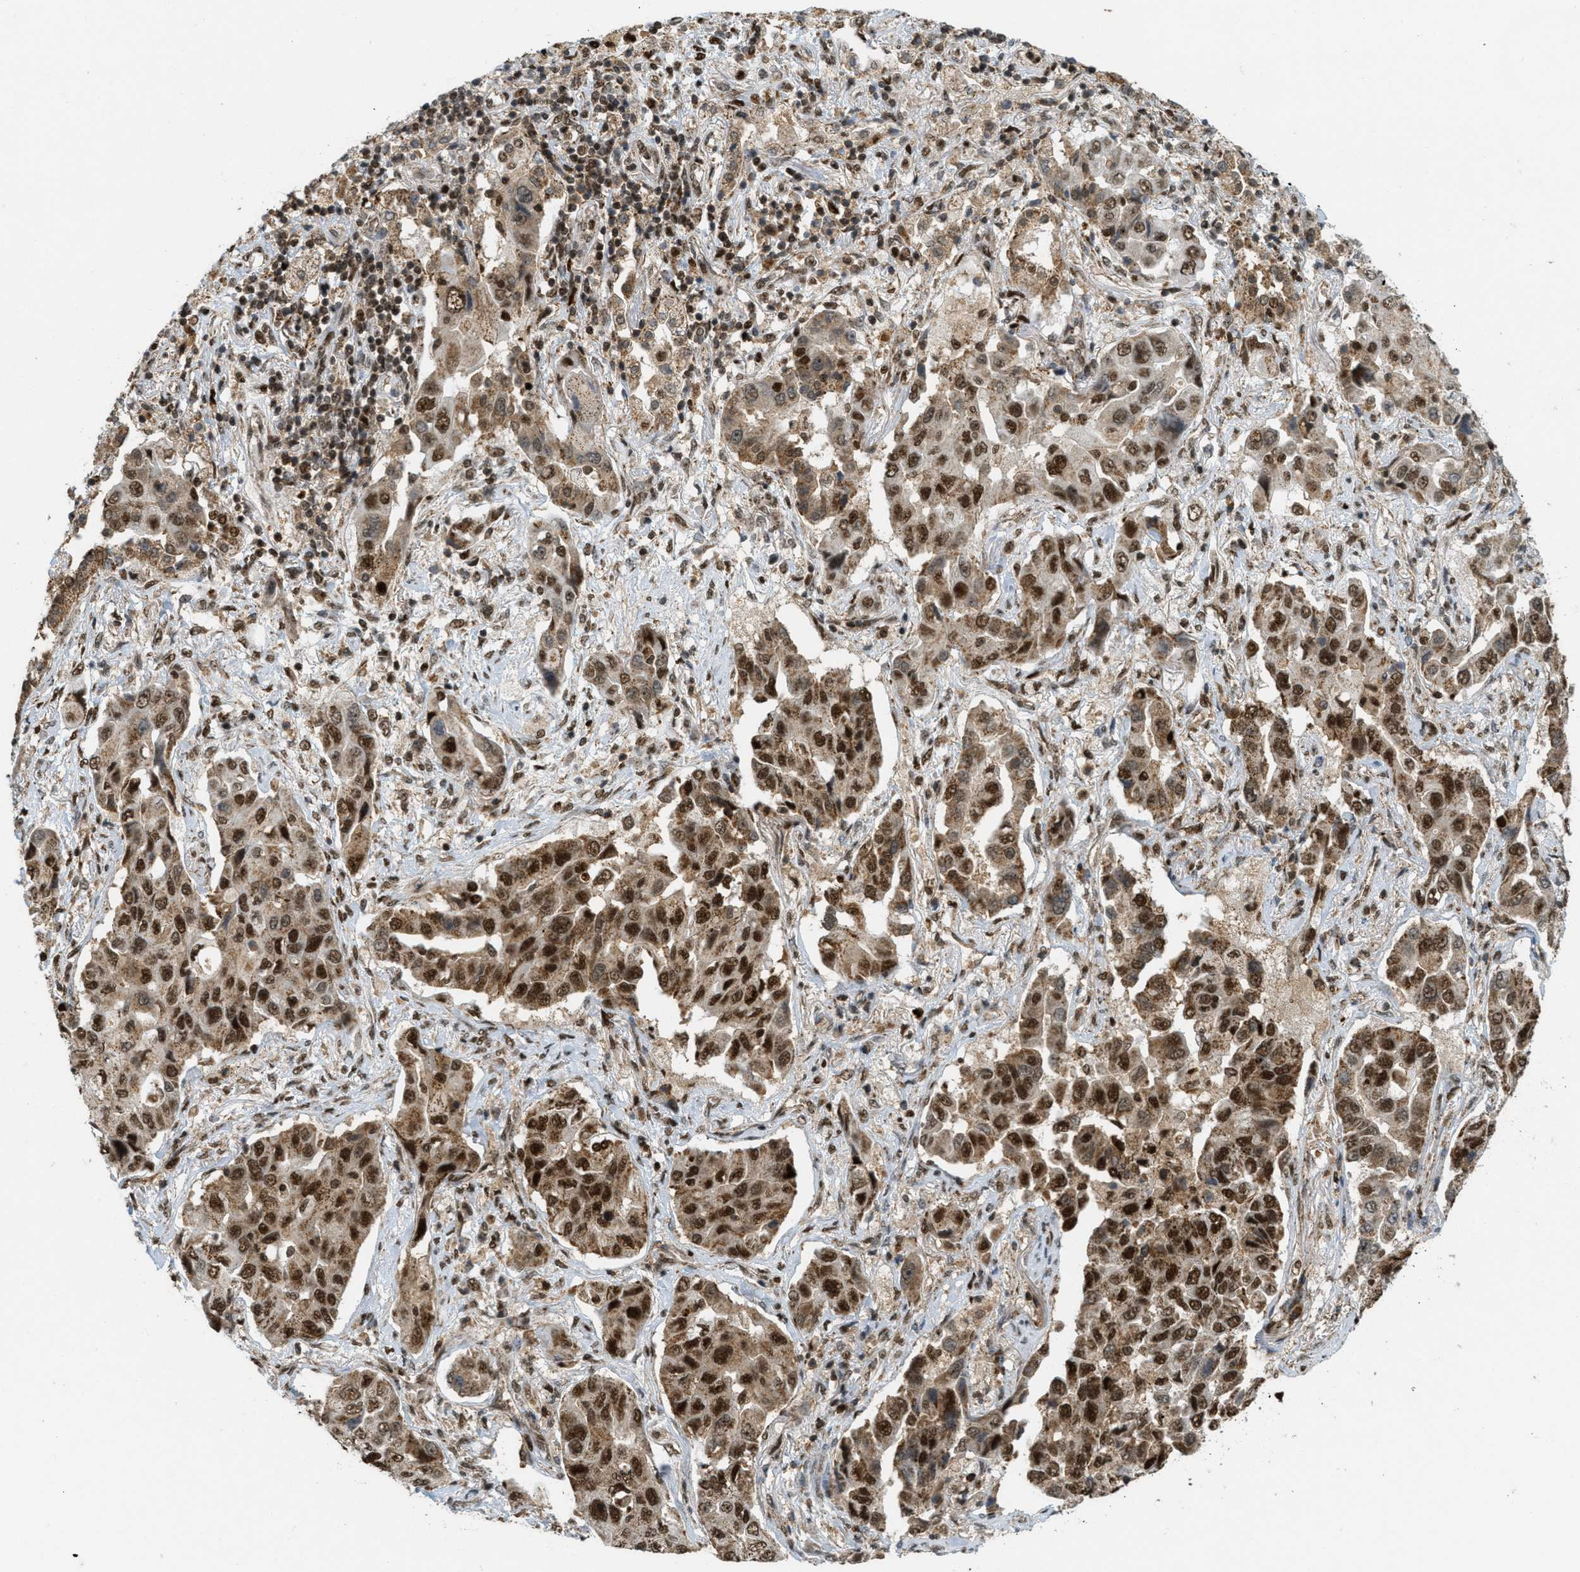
{"staining": {"intensity": "strong", "quantity": ">75%", "location": "cytoplasmic/membranous,nuclear"}, "tissue": "lung cancer", "cell_type": "Tumor cells", "image_type": "cancer", "snomed": [{"axis": "morphology", "description": "Adenocarcinoma, NOS"}, {"axis": "topography", "description": "Lung"}], "caption": "Protein staining by immunohistochemistry demonstrates strong cytoplasmic/membranous and nuclear positivity in approximately >75% of tumor cells in lung cancer (adenocarcinoma). (DAB (3,3'-diaminobenzidine) = brown stain, brightfield microscopy at high magnification).", "gene": "TLK1", "patient": {"sex": "female", "age": 65}}